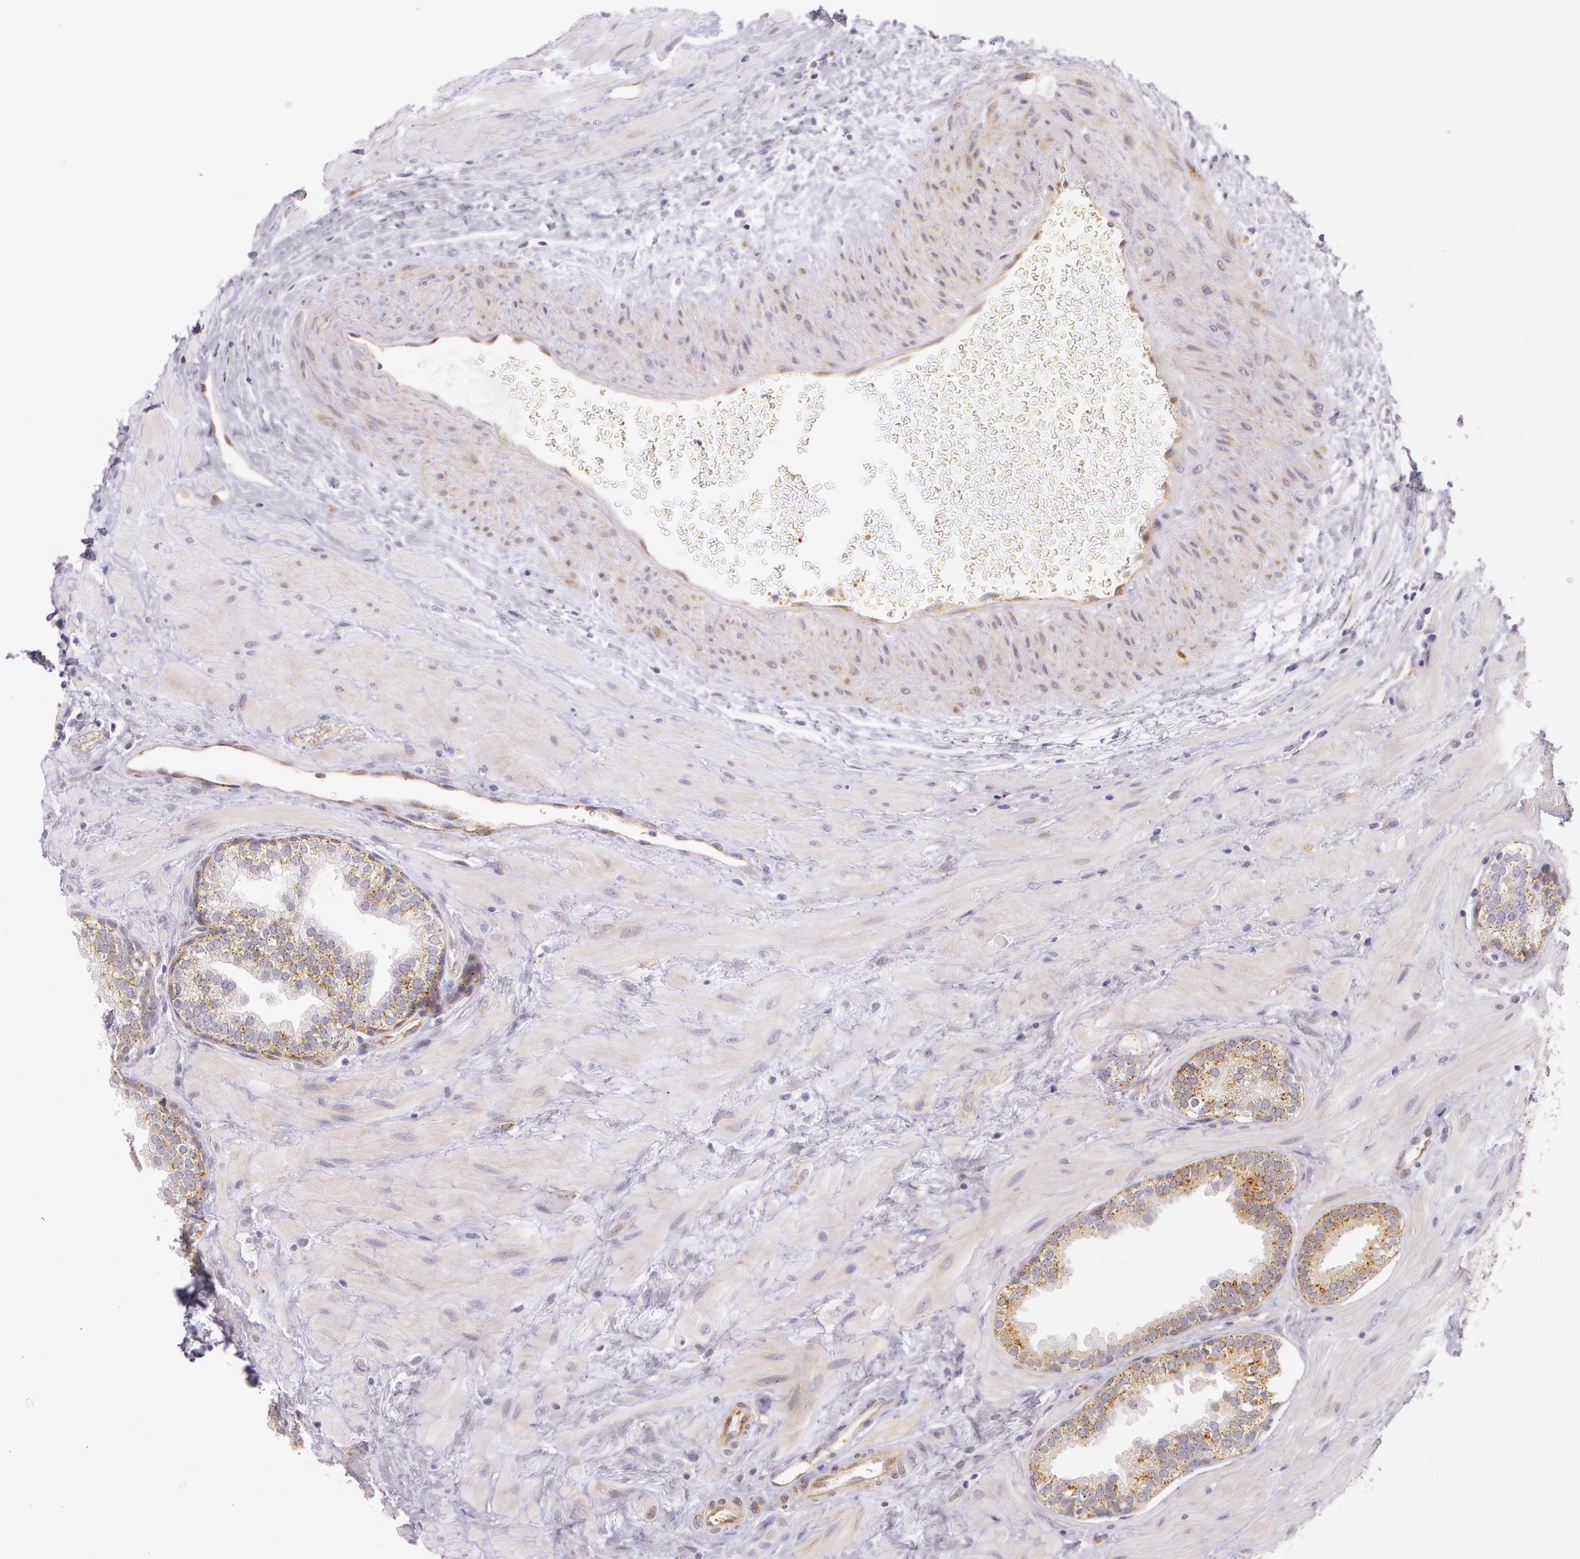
{"staining": {"intensity": "weak", "quantity": "25%-75%", "location": "cytoplasmic/membranous"}, "tissue": "prostate", "cell_type": "Glandular cells", "image_type": "normal", "snomed": [{"axis": "morphology", "description": "Normal tissue, NOS"}, {"axis": "topography", "description": "Prostate"}], "caption": "Protein analysis of benign prostate shows weak cytoplasmic/membranous staining in approximately 25%-75% of glandular cells.", "gene": "APP", "patient": {"sex": "male", "age": 51}}